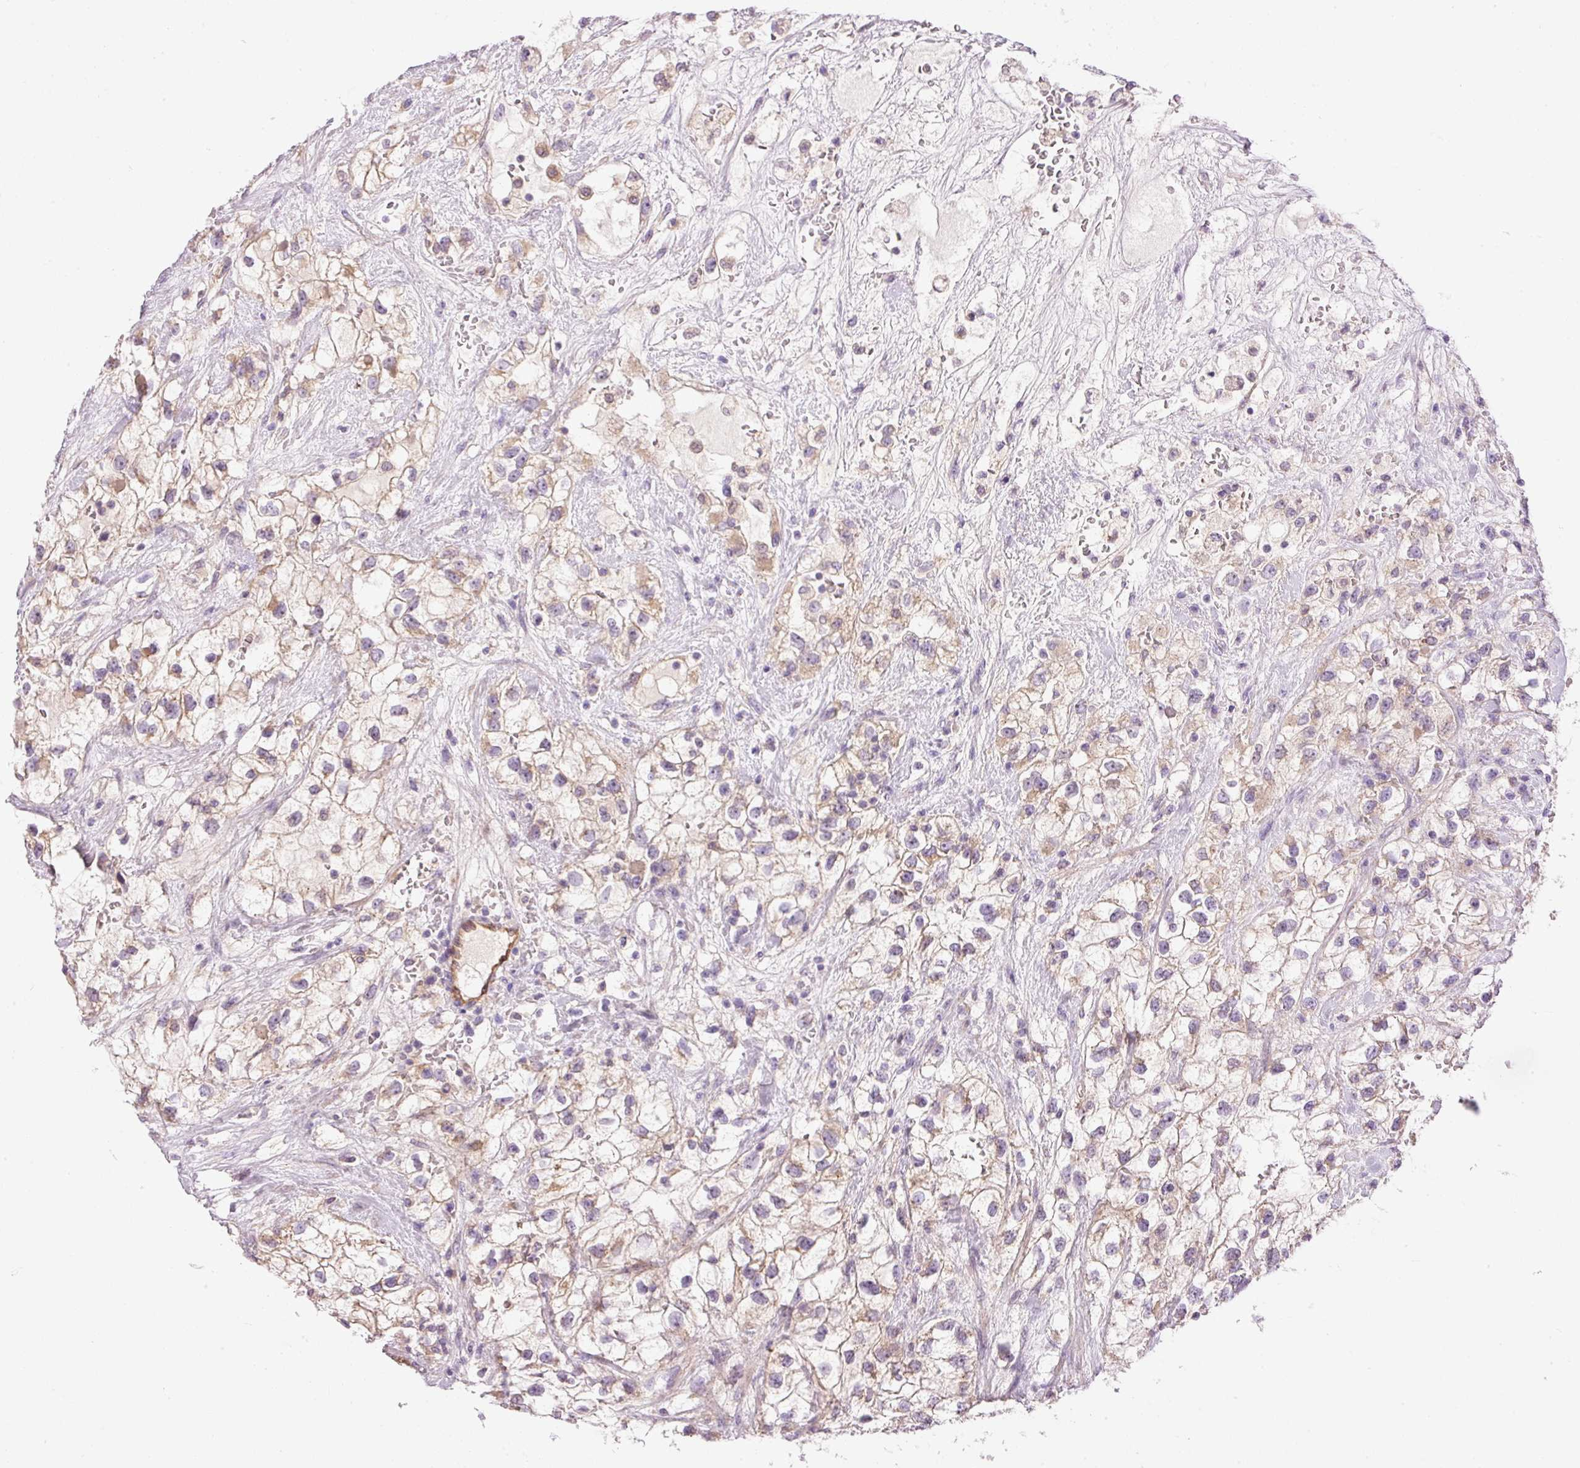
{"staining": {"intensity": "weak", "quantity": "<25%", "location": "cytoplasmic/membranous"}, "tissue": "renal cancer", "cell_type": "Tumor cells", "image_type": "cancer", "snomed": [{"axis": "morphology", "description": "Adenocarcinoma, NOS"}, {"axis": "topography", "description": "Kidney"}], "caption": "Immunohistochemistry histopathology image of neoplastic tissue: human renal cancer stained with DAB (3,3'-diaminobenzidine) displays no significant protein expression in tumor cells.", "gene": "PNPLA5", "patient": {"sex": "male", "age": 59}}